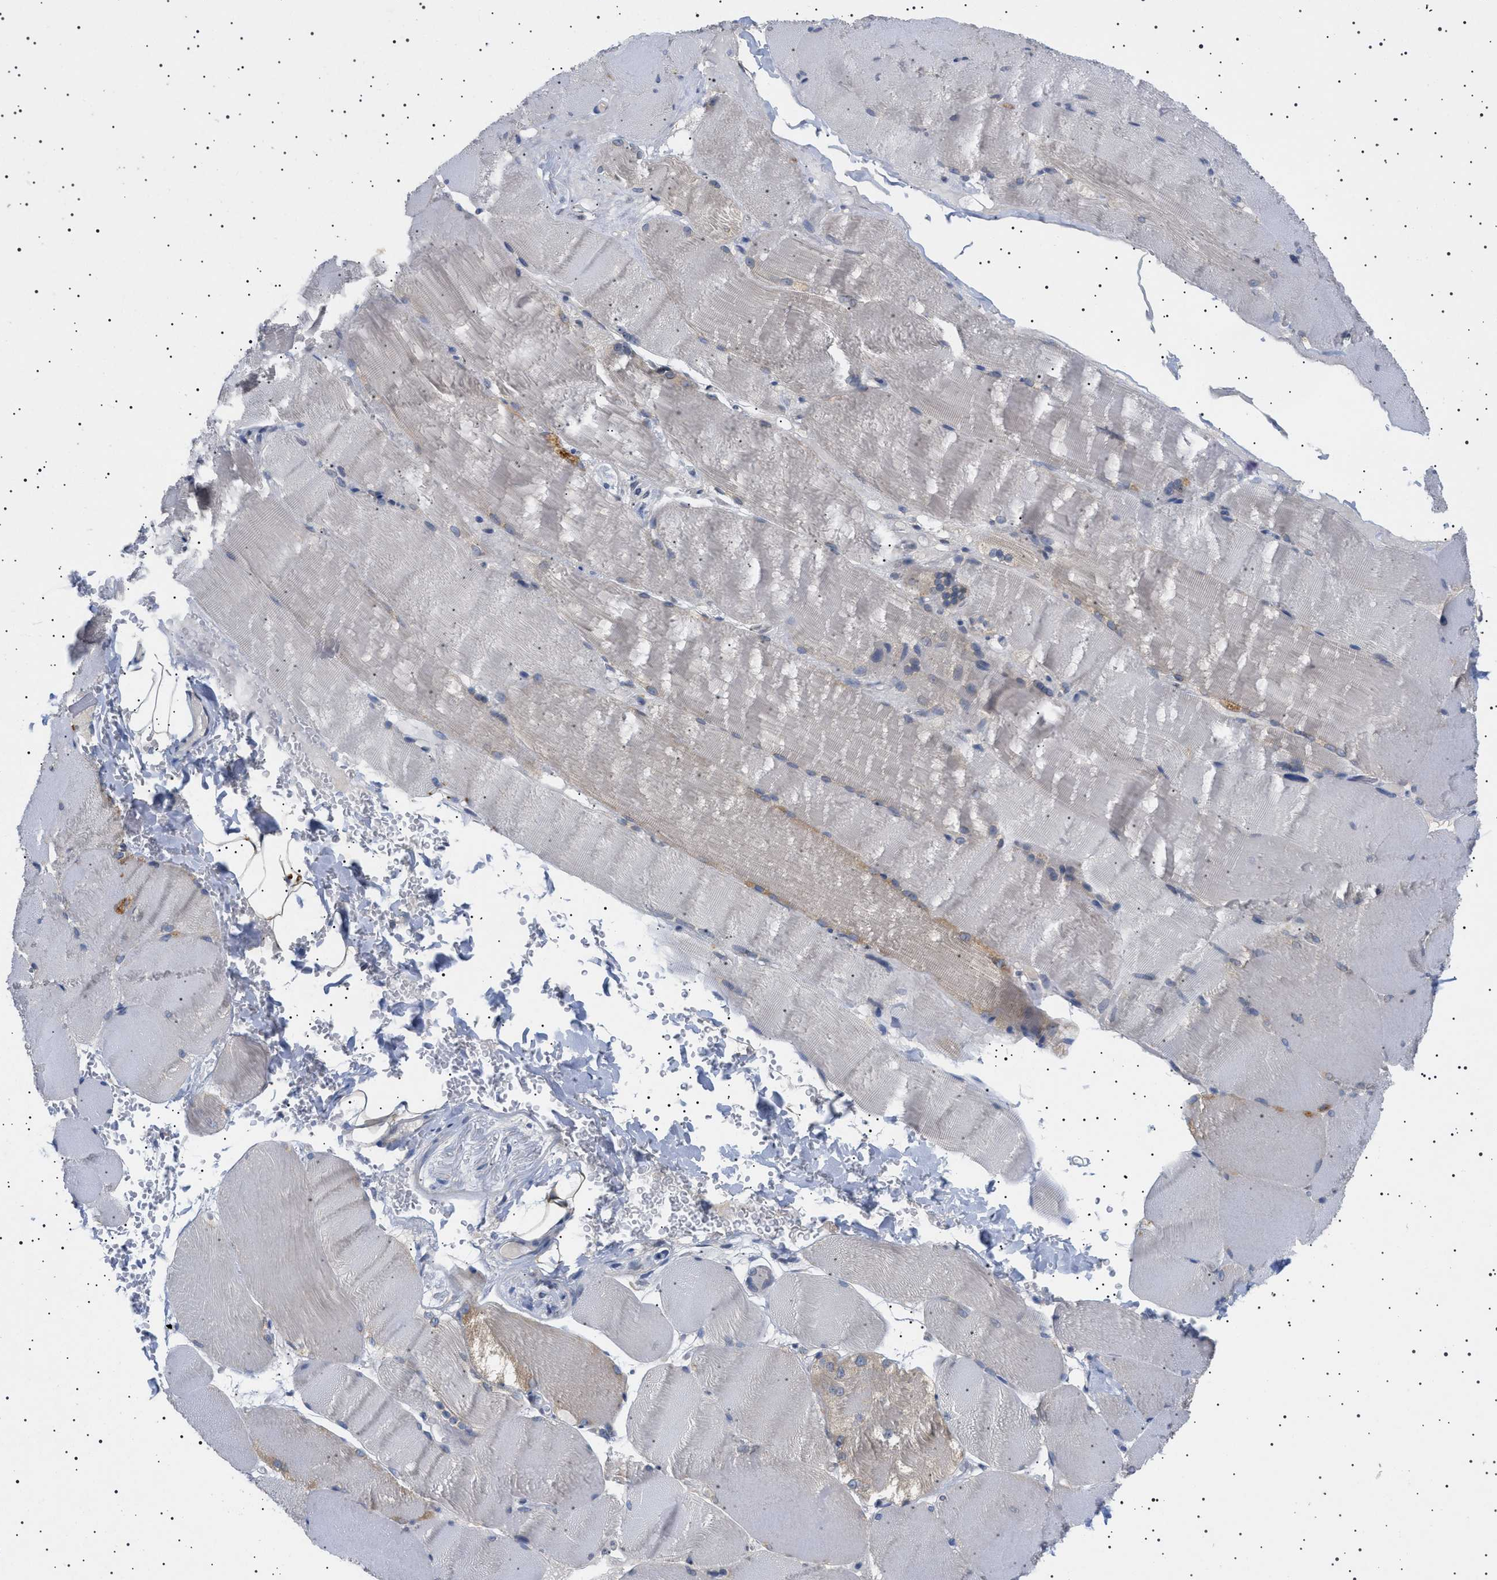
{"staining": {"intensity": "moderate", "quantity": "<25%", "location": "cytoplasmic/membranous"}, "tissue": "skeletal muscle", "cell_type": "Myocytes", "image_type": "normal", "snomed": [{"axis": "morphology", "description": "Normal tissue, NOS"}, {"axis": "topography", "description": "Skin"}, {"axis": "topography", "description": "Skeletal muscle"}], "caption": "Immunohistochemical staining of unremarkable skeletal muscle exhibits <25% levels of moderate cytoplasmic/membranous protein expression in approximately <25% of myocytes.", "gene": "NUP93", "patient": {"sex": "male", "age": 83}}